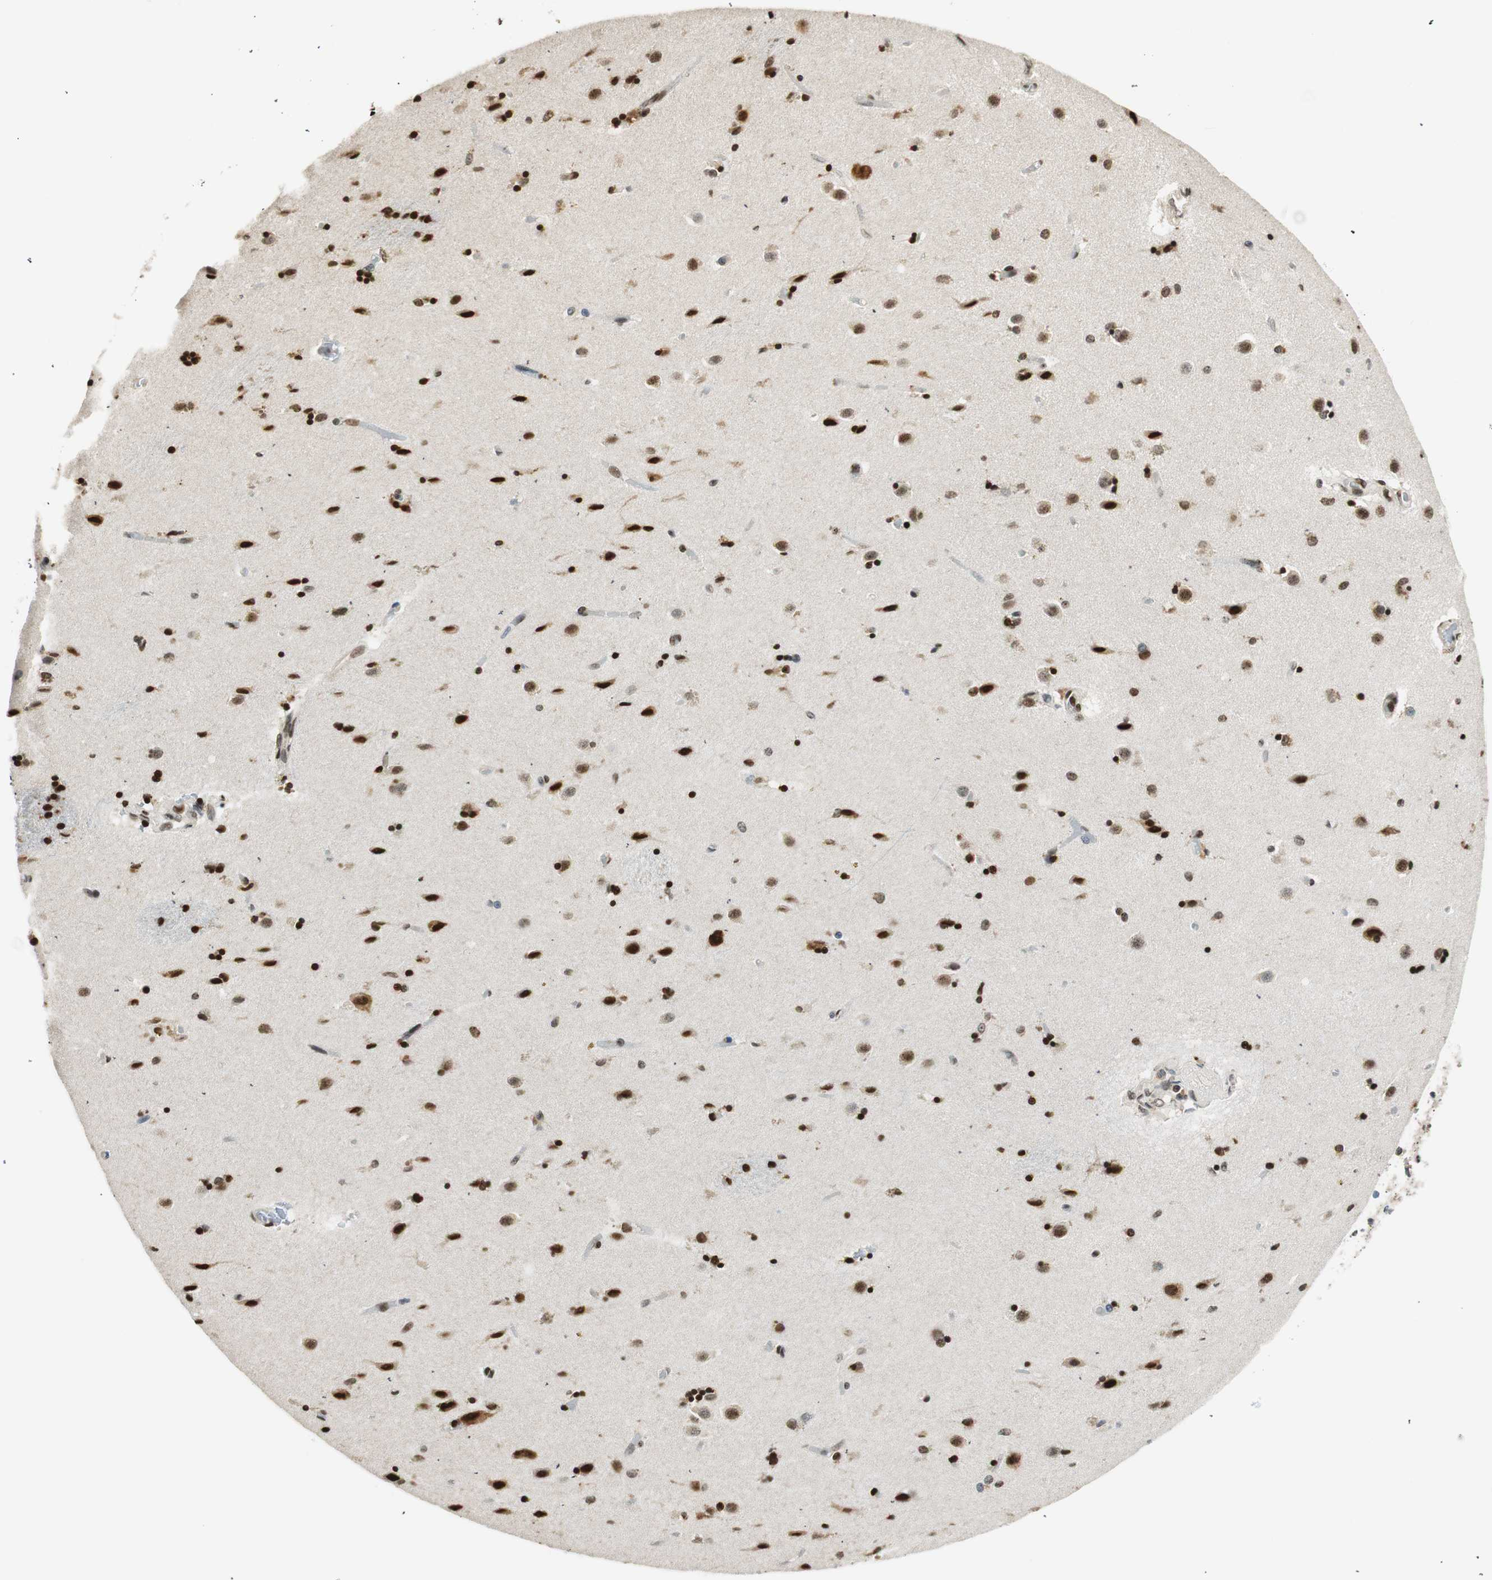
{"staining": {"intensity": "strong", "quantity": ">75%", "location": "nuclear"}, "tissue": "caudate", "cell_type": "Glial cells", "image_type": "normal", "snomed": [{"axis": "morphology", "description": "Normal tissue, NOS"}, {"axis": "topography", "description": "Lateral ventricle wall"}], "caption": "Strong nuclear staining for a protein is seen in approximately >75% of glial cells of benign caudate using IHC.", "gene": "RING1", "patient": {"sex": "female", "age": 54}}